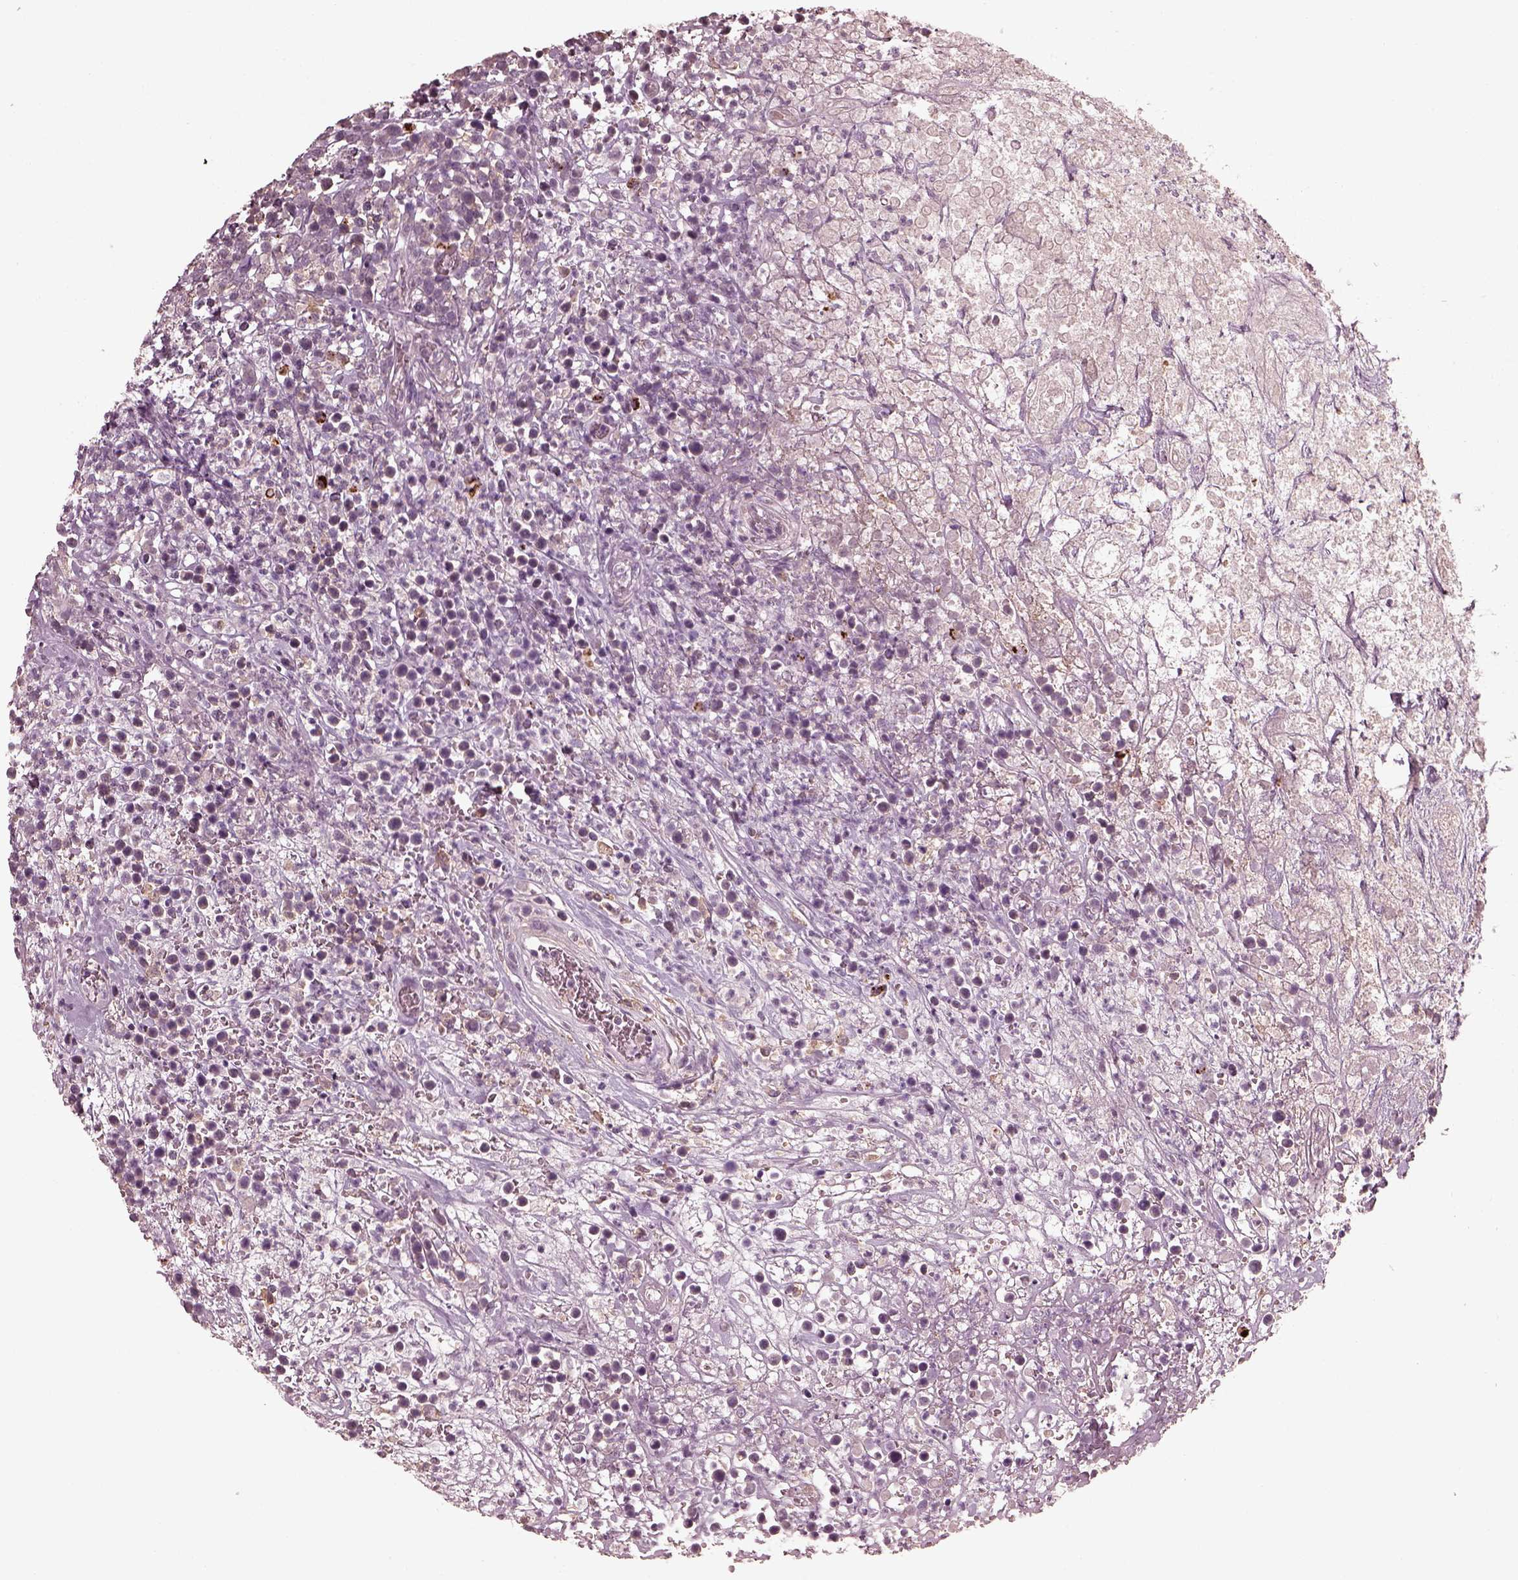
{"staining": {"intensity": "negative", "quantity": "none", "location": "none"}, "tissue": "lymphoma", "cell_type": "Tumor cells", "image_type": "cancer", "snomed": [{"axis": "morphology", "description": "Malignant lymphoma, non-Hodgkin's type, High grade"}, {"axis": "topography", "description": "Soft tissue"}], "caption": "DAB immunohistochemical staining of human malignant lymphoma, non-Hodgkin's type (high-grade) demonstrates no significant positivity in tumor cells.", "gene": "VWA5B1", "patient": {"sex": "female", "age": 56}}